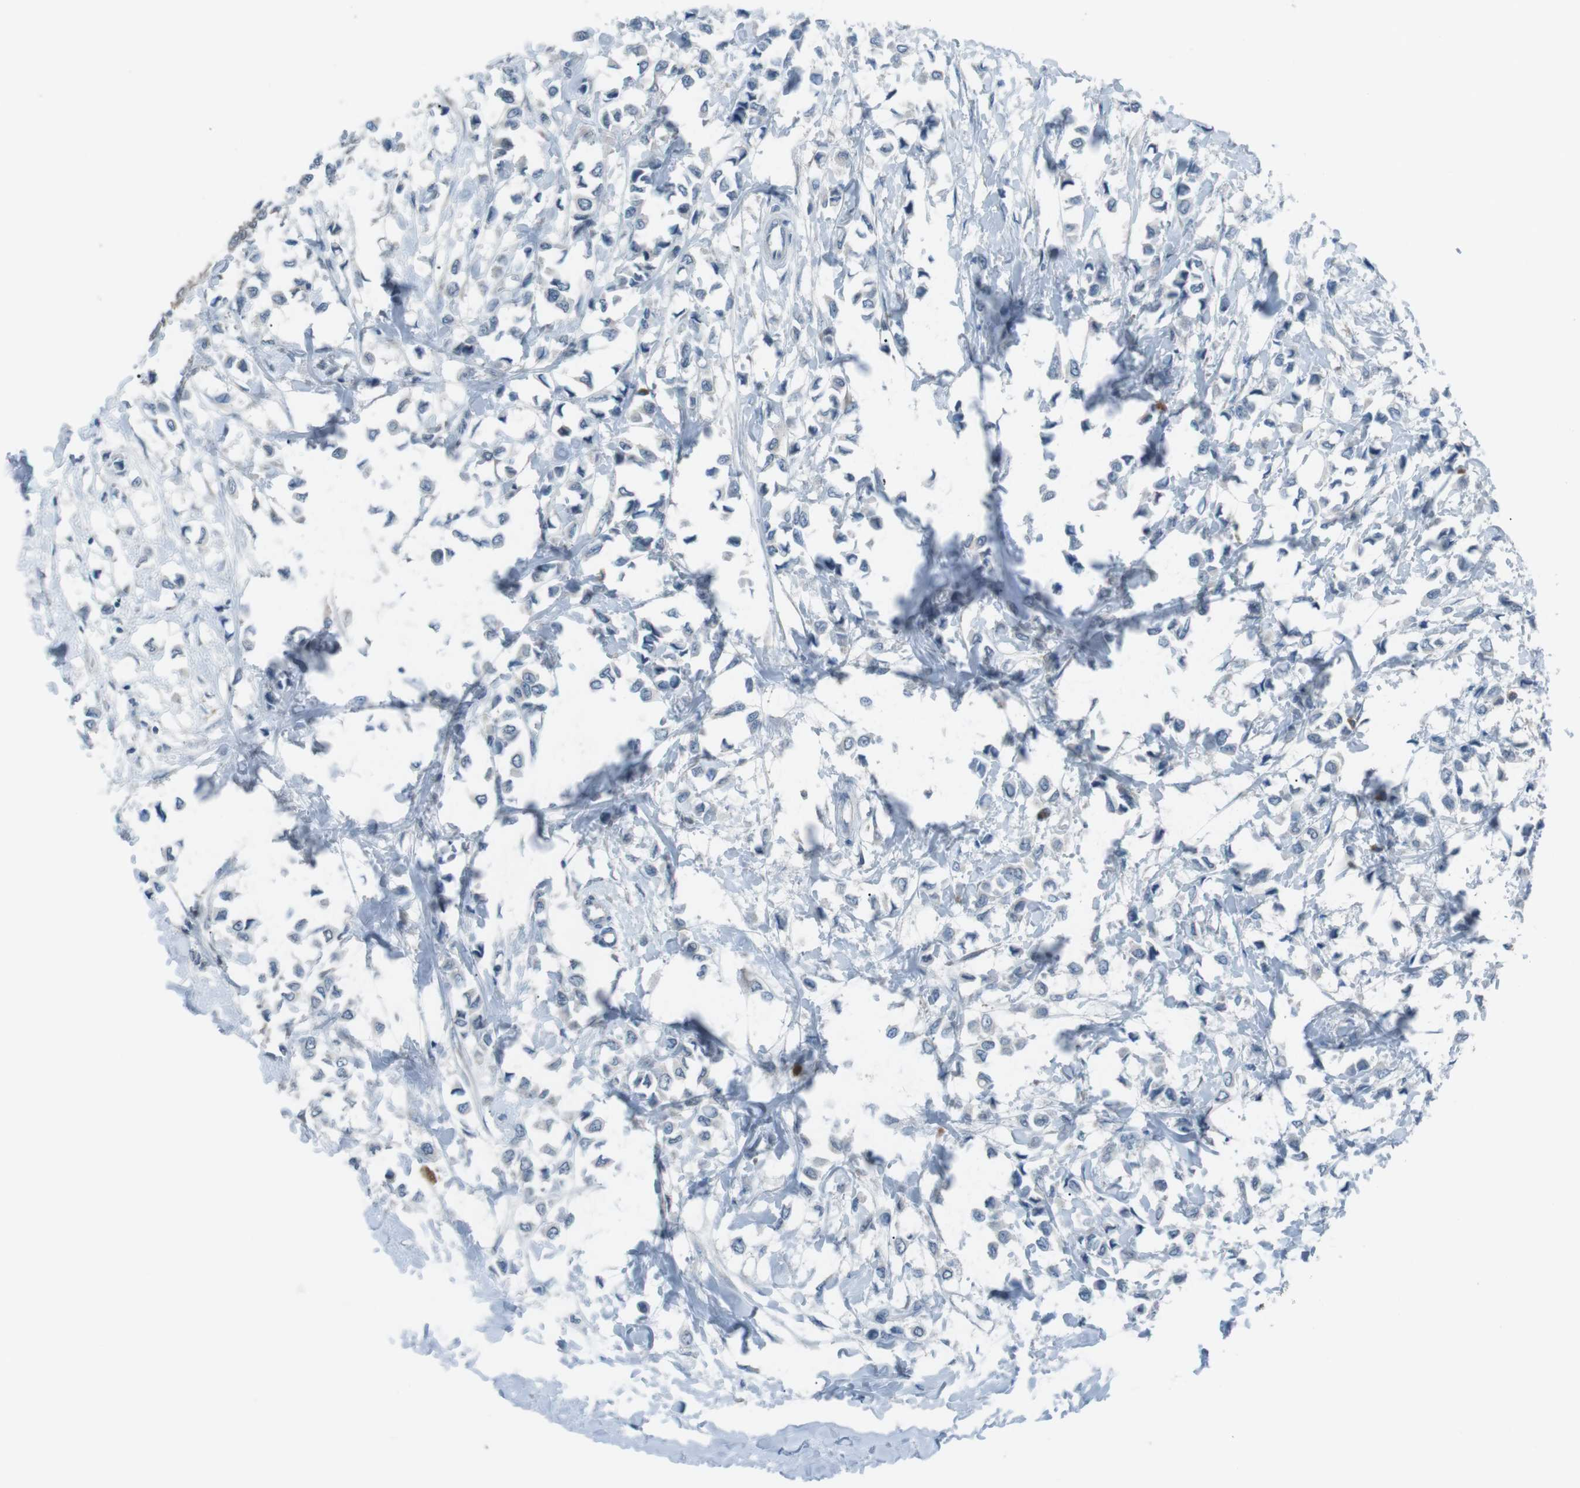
{"staining": {"intensity": "negative", "quantity": "none", "location": "none"}, "tissue": "breast cancer", "cell_type": "Tumor cells", "image_type": "cancer", "snomed": [{"axis": "morphology", "description": "Lobular carcinoma"}, {"axis": "topography", "description": "Breast"}], "caption": "Immunohistochemical staining of human lobular carcinoma (breast) demonstrates no significant staining in tumor cells.", "gene": "FCRLA", "patient": {"sex": "female", "age": 51}}